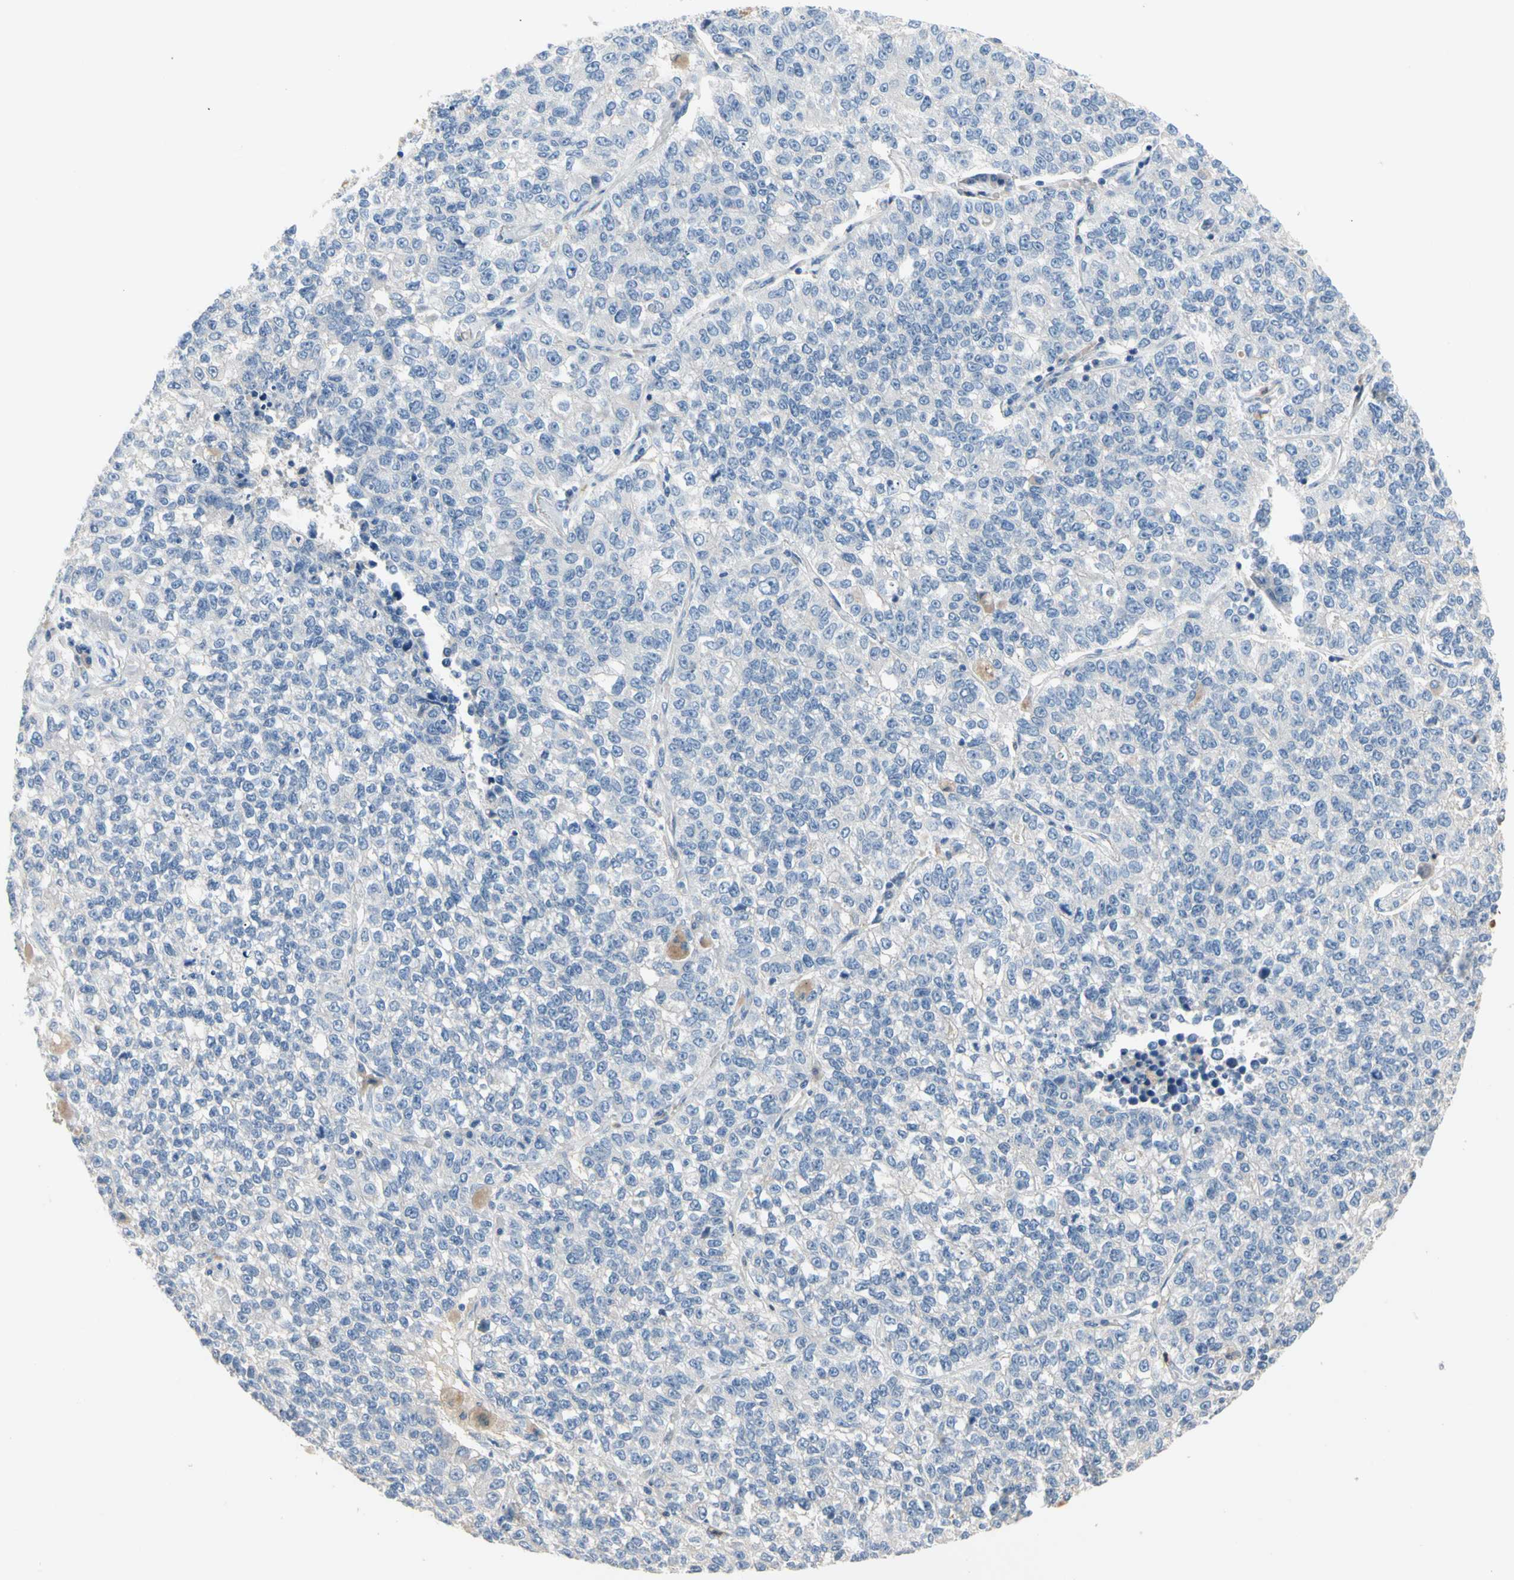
{"staining": {"intensity": "negative", "quantity": "none", "location": "none"}, "tissue": "lung cancer", "cell_type": "Tumor cells", "image_type": "cancer", "snomed": [{"axis": "morphology", "description": "Adenocarcinoma, NOS"}, {"axis": "topography", "description": "Lung"}], "caption": "Immunohistochemical staining of lung cancer reveals no significant staining in tumor cells. (Stains: DAB (3,3'-diaminobenzidine) immunohistochemistry (IHC) with hematoxylin counter stain, Microscopy: brightfield microscopy at high magnification).", "gene": "BBOX1", "patient": {"sex": "male", "age": 49}}